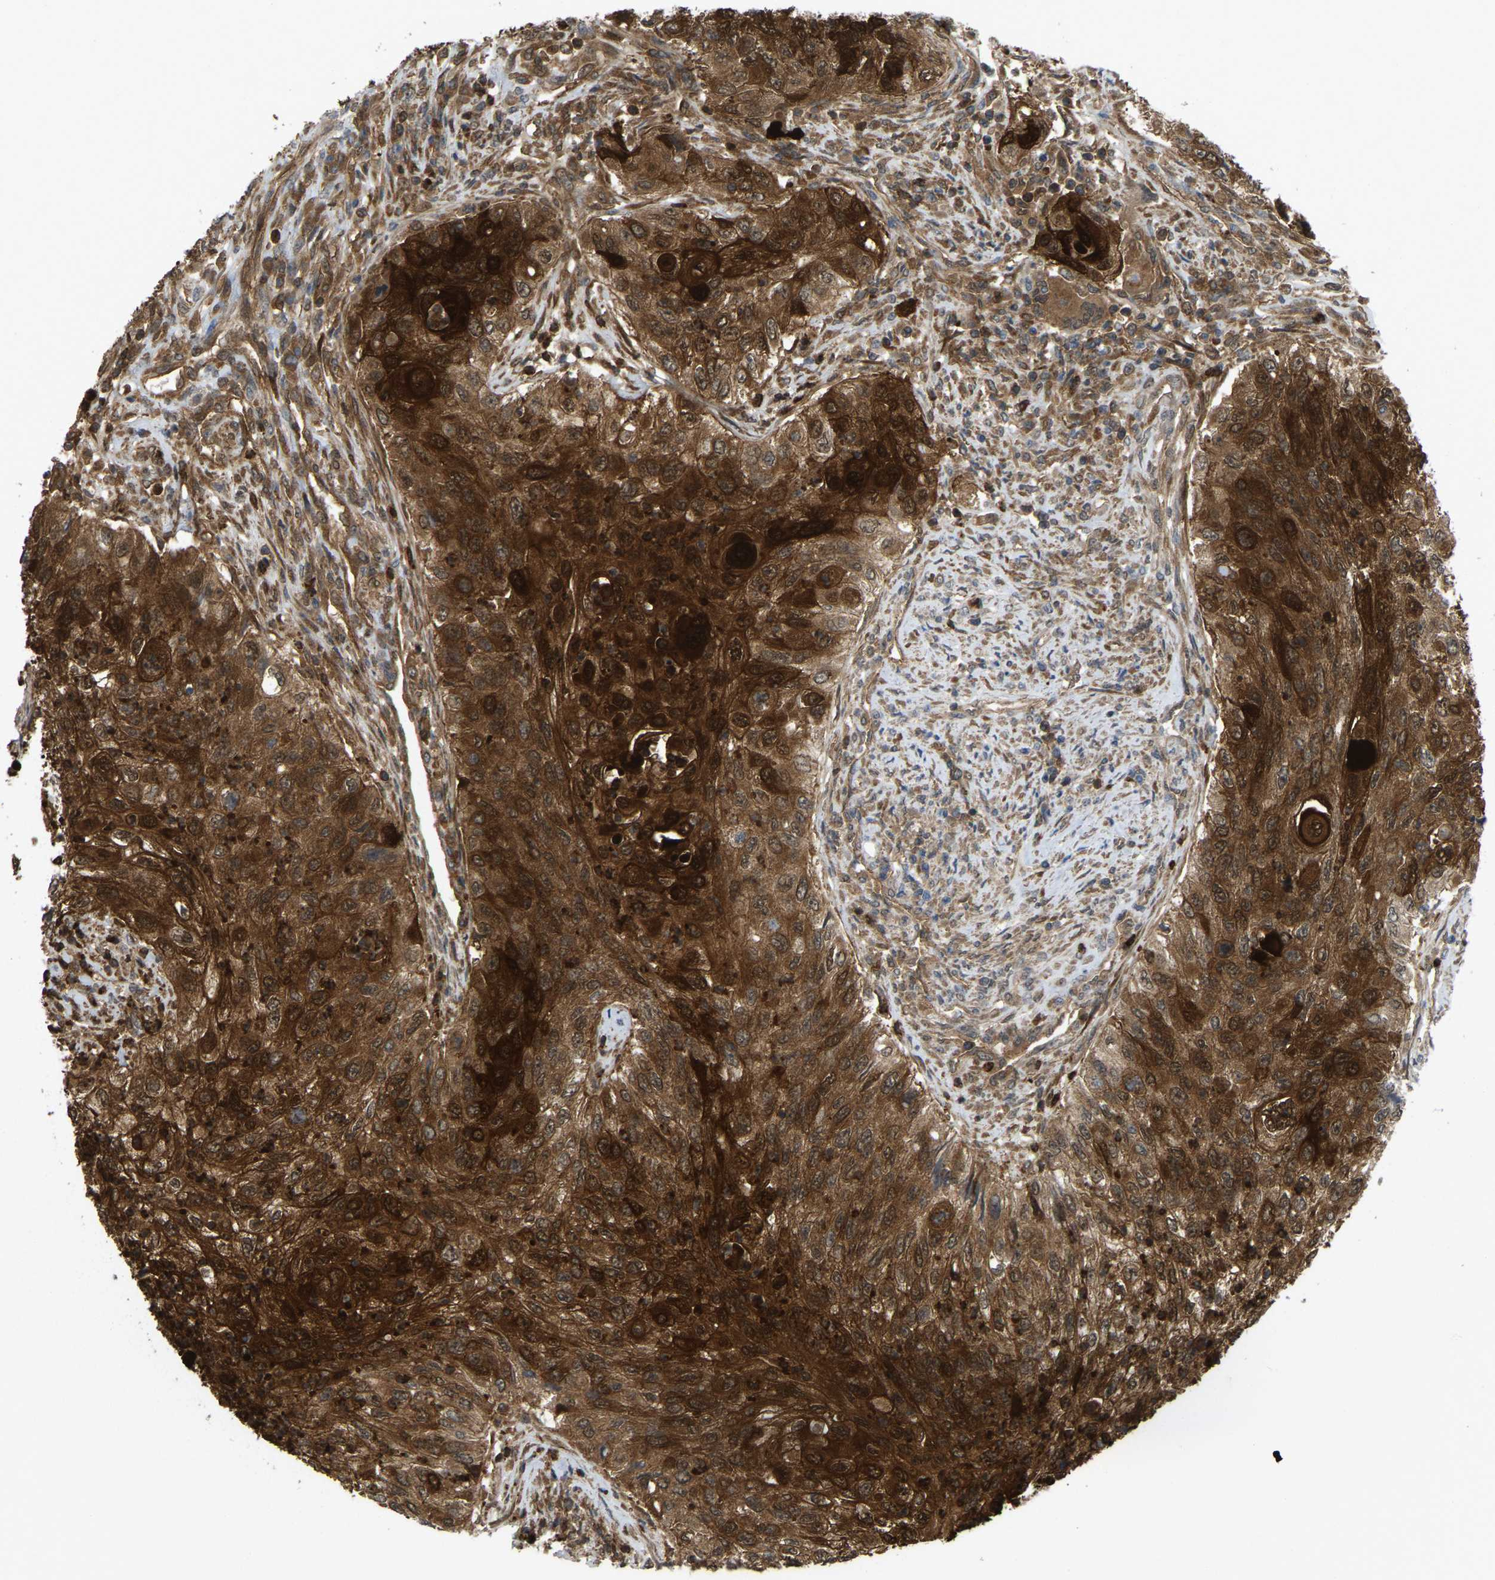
{"staining": {"intensity": "strong", "quantity": ">75%", "location": "cytoplasmic/membranous"}, "tissue": "urothelial cancer", "cell_type": "Tumor cells", "image_type": "cancer", "snomed": [{"axis": "morphology", "description": "Urothelial carcinoma, High grade"}, {"axis": "topography", "description": "Urinary bladder"}], "caption": "Immunohistochemistry of human urothelial cancer demonstrates high levels of strong cytoplasmic/membranous staining in approximately >75% of tumor cells. Immunohistochemistry stains the protein in brown and the nuclei are stained blue.", "gene": "SERPINB5", "patient": {"sex": "female", "age": 60}}